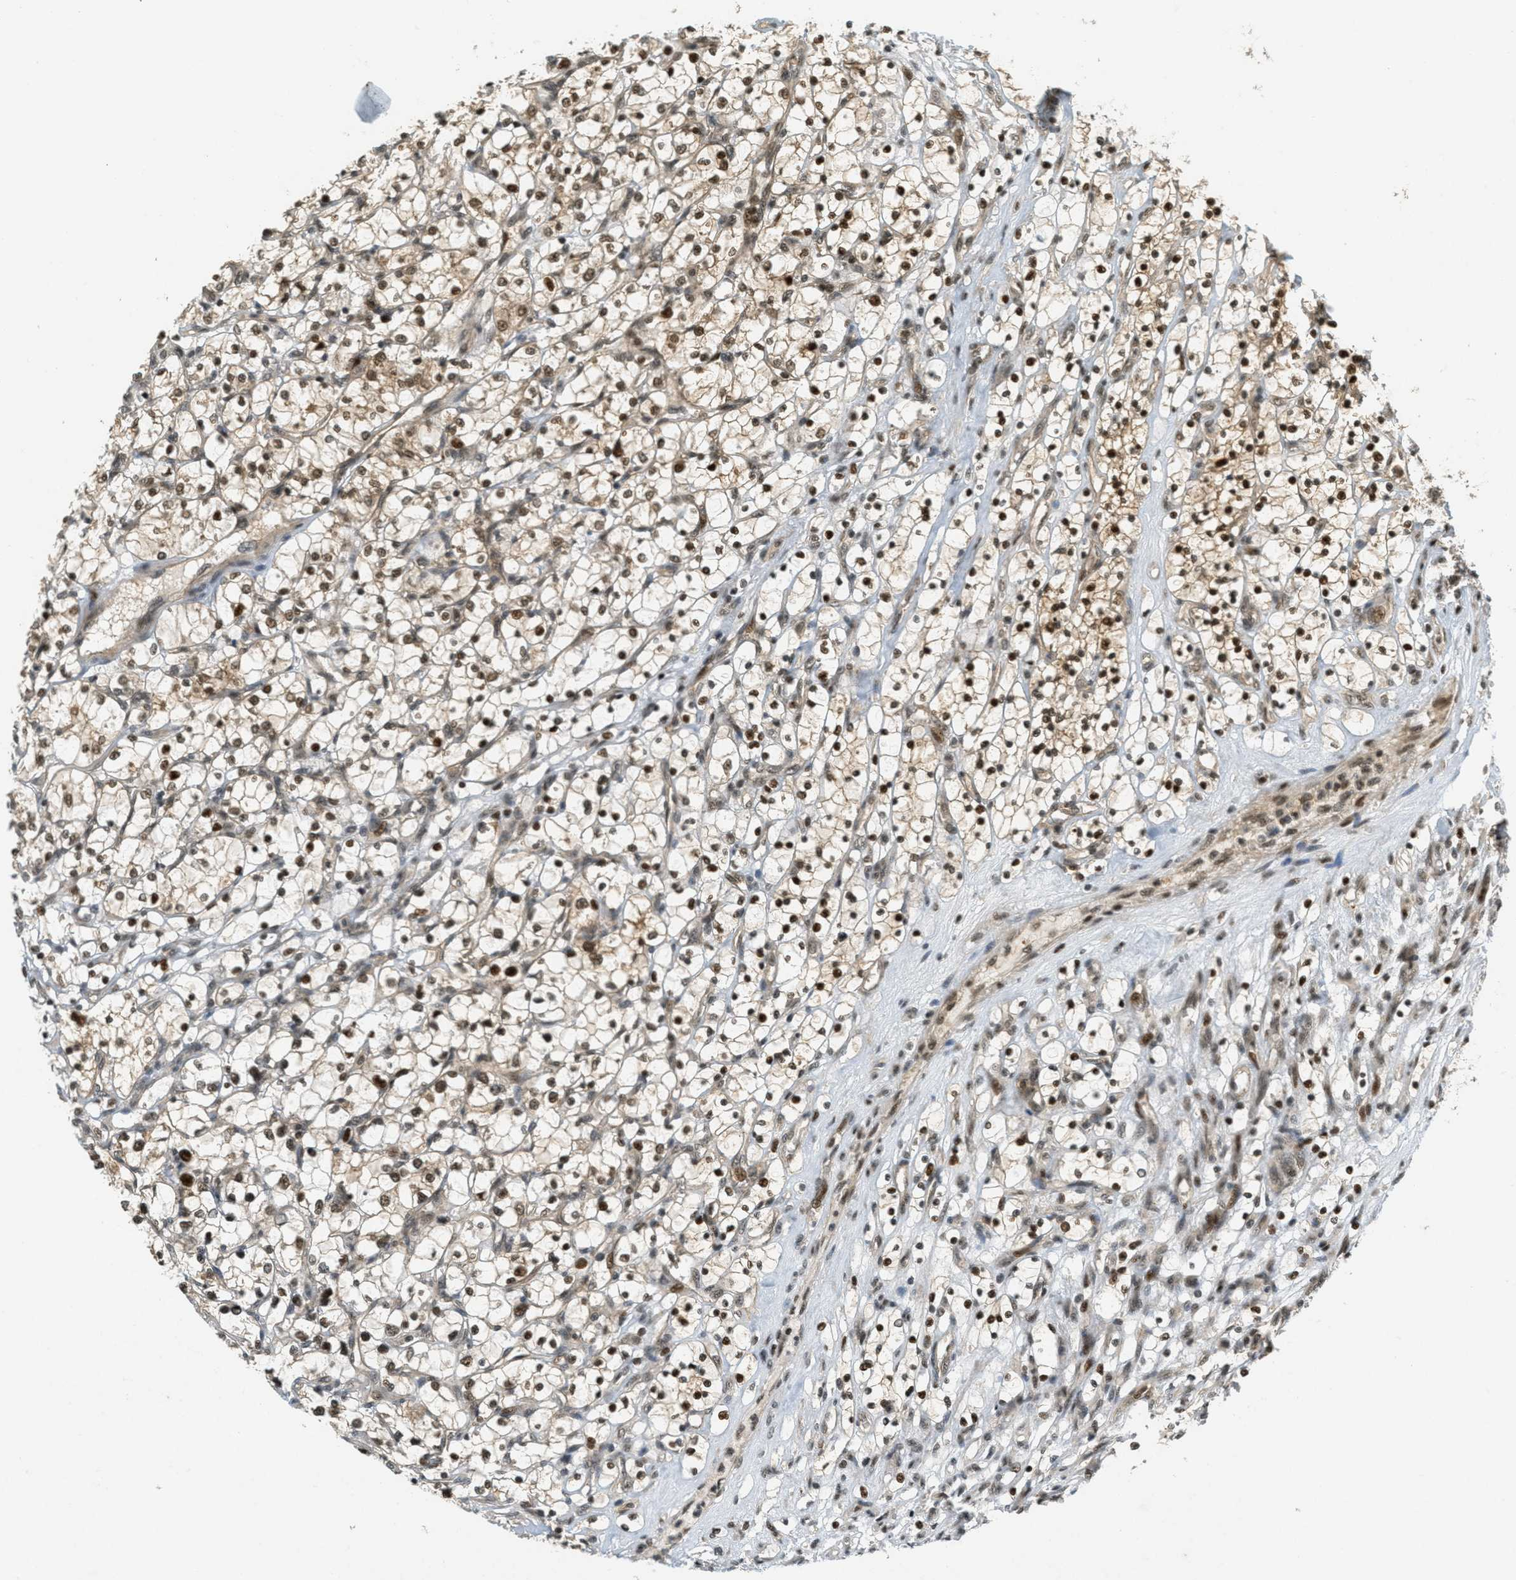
{"staining": {"intensity": "strong", "quantity": ">75%", "location": "cytoplasmic/membranous,nuclear"}, "tissue": "renal cancer", "cell_type": "Tumor cells", "image_type": "cancer", "snomed": [{"axis": "morphology", "description": "Adenocarcinoma, NOS"}, {"axis": "topography", "description": "Kidney"}], "caption": "Immunohistochemistry micrograph of neoplastic tissue: renal cancer stained using immunohistochemistry (IHC) displays high levels of strong protein expression localized specifically in the cytoplasmic/membranous and nuclear of tumor cells, appearing as a cytoplasmic/membranous and nuclear brown color.", "gene": "FOXM1", "patient": {"sex": "female", "age": 69}}